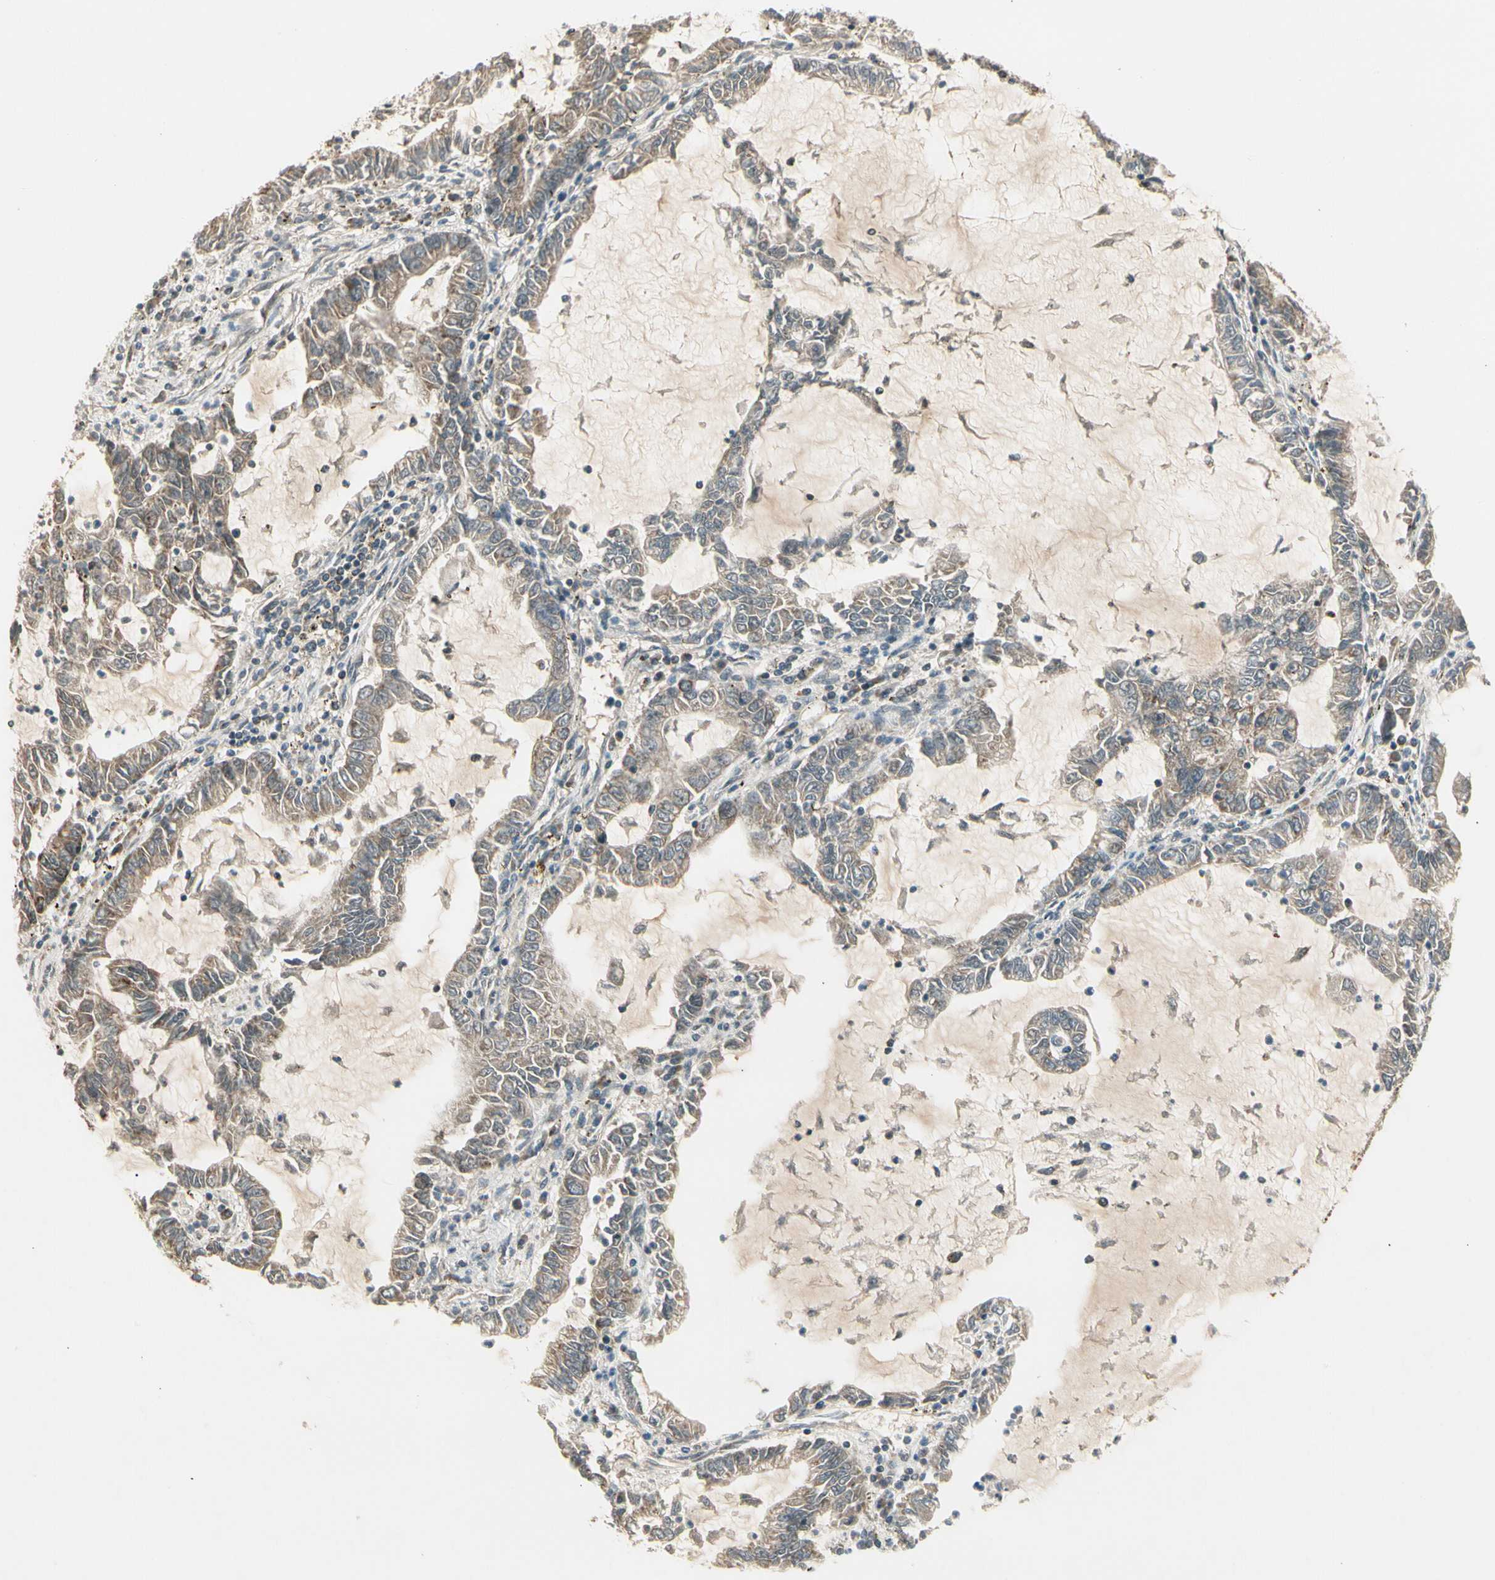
{"staining": {"intensity": "moderate", "quantity": ">75%", "location": "cytoplasmic/membranous"}, "tissue": "lung cancer", "cell_type": "Tumor cells", "image_type": "cancer", "snomed": [{"axis": "morphology", "description": "Adenocarcinoma, NOS"}, {"axis": "topography", "description": "Lung"}], "caption": "Moderate cytoplasmic/membranous protein expression is present in approximately >75% of tumor cells in lung cancer.", "gene": "KHDC4", "patient": {"sex": "female", "age": 51}}